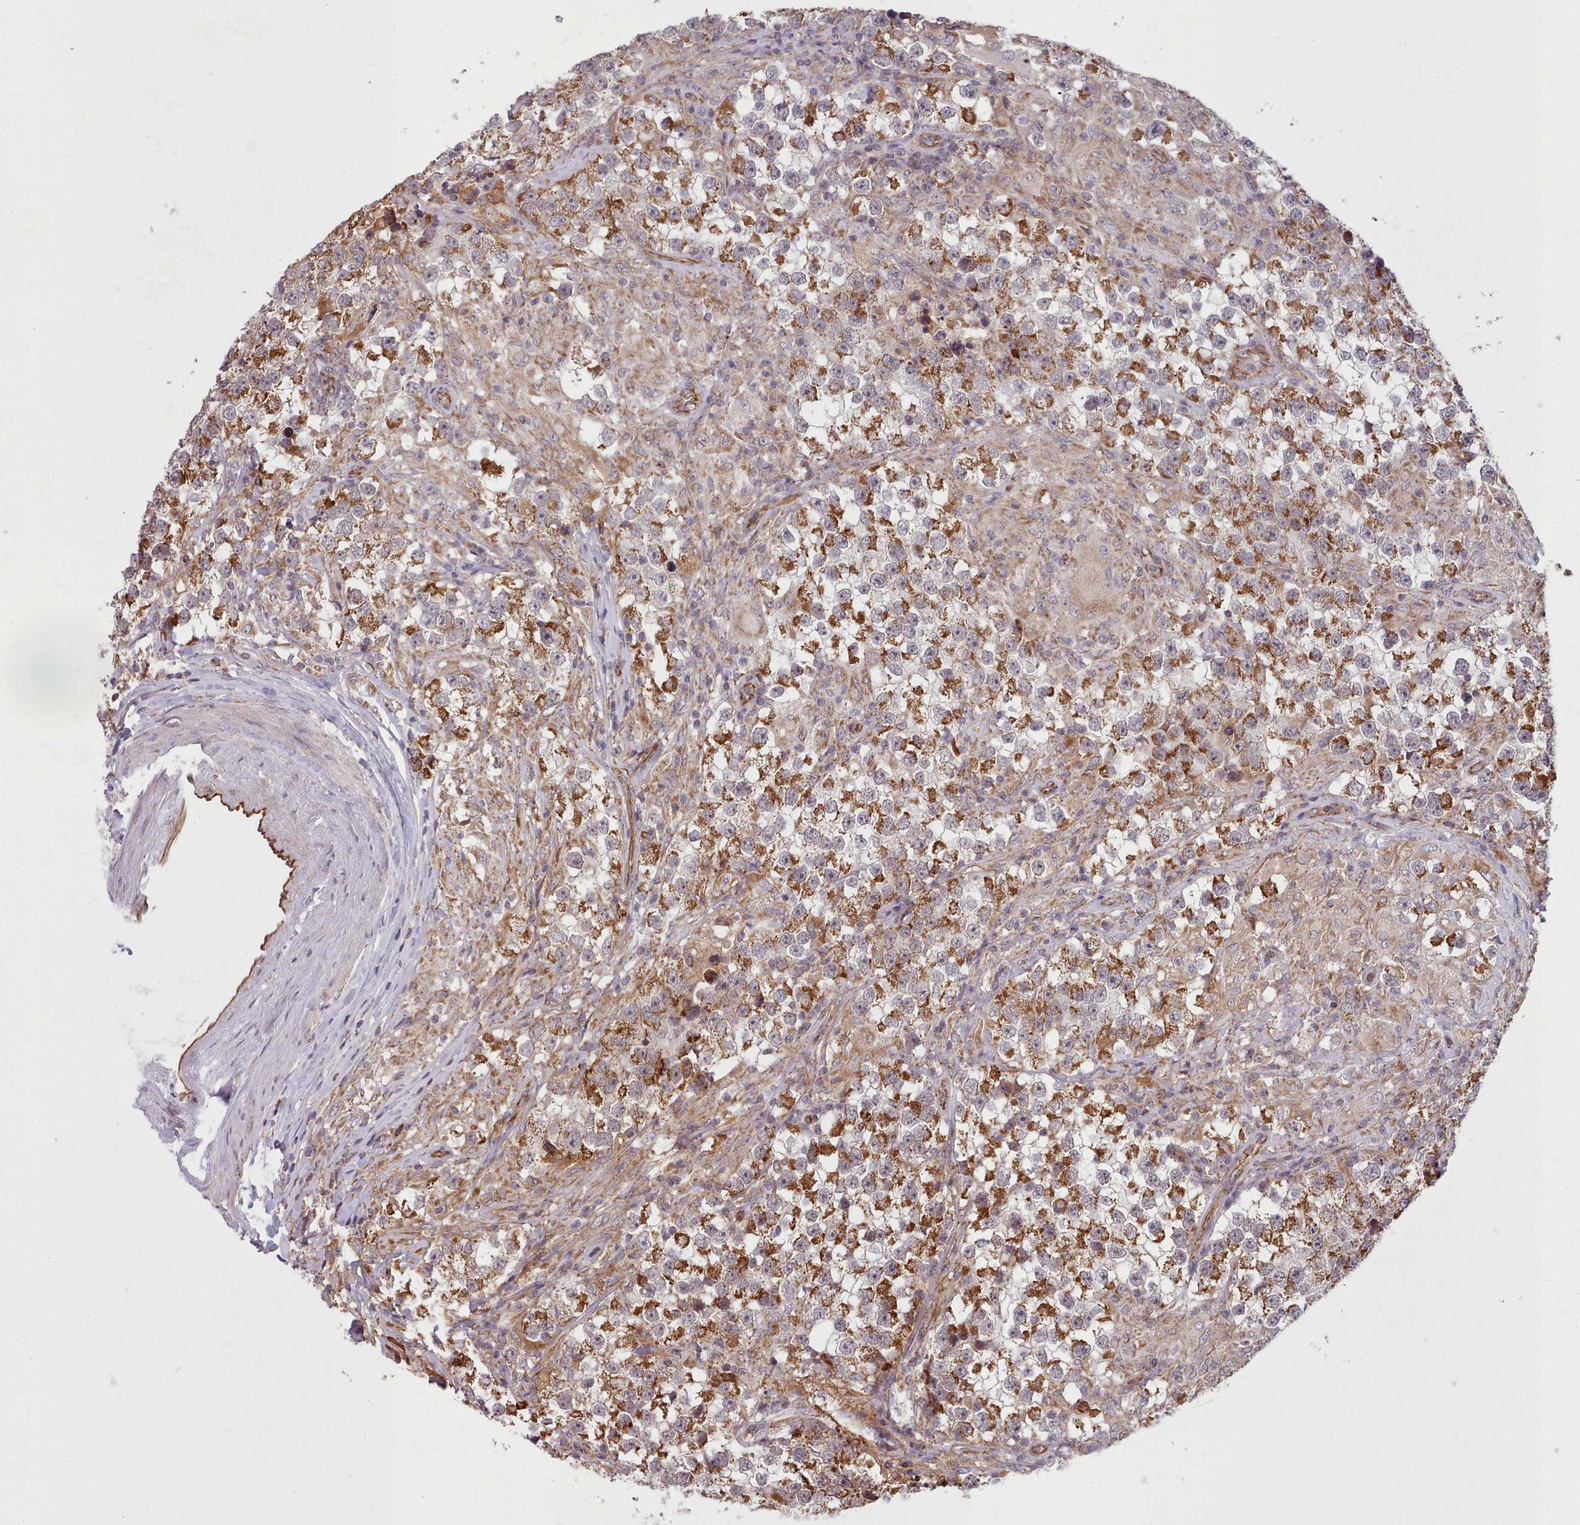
{"staining": {"intensity": "strong", "quantity": ">75%", "location": "cytoplasmic/membranous"}, "tissue": "testis cancer", "cell_type": "Tumor cells", "image_type": "cancer", "snomed": [{"axis": "morphology", "description": "Seminoma, NOS"}, {"axis": "topography", "description": "Testis"}], "caption": "Strong cytoplasmic/membranous expression for a protein is appreciated in about >75% of tumor cells of testis seminoma using immunohistochemistry (IHC).", "gene": "MRPL46", "patient": {"sex": "male", "age": 46}}